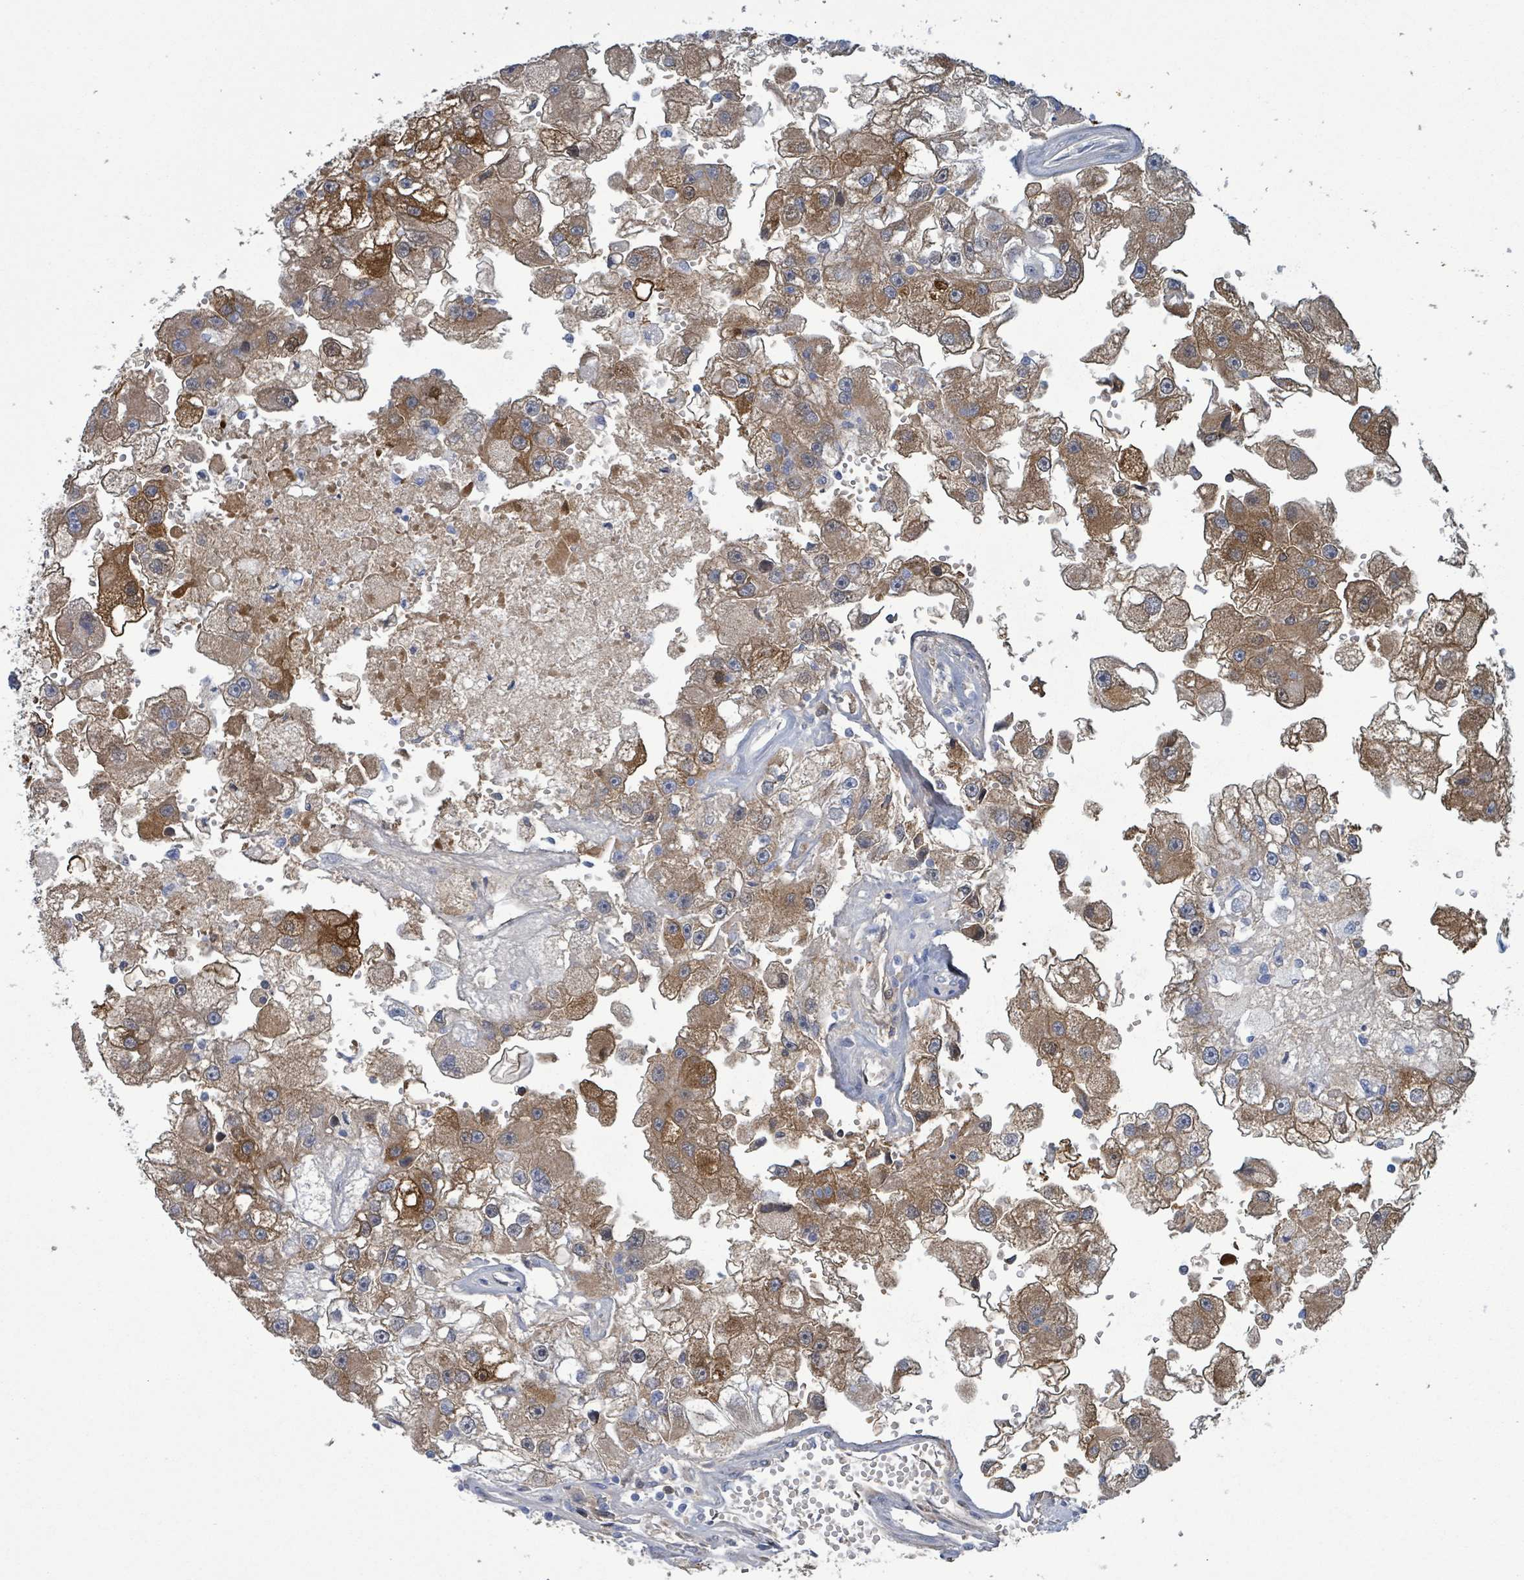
{"staining": {"intensity": "moderate", "quantity": ">75%", "location": "cytoplasmic/membranous"}, "tissue": "renal cancer", "cell_type": "Tumor cells", "image_type": "cancer", "snomed": [{"axis": "morphology", "description": "Adenocarcinoma, NOS"}, {"axis": "topography", "description": "Kidney"}], "caption": "Brown immunohistochemical staining in human renal cancer (adenocarcinoma) shows moderate cytoplasmic/membranous expression in about >75% of tumor cells.", "gene": "PKLR", "patient": {"sex": "male", "age": 63}}